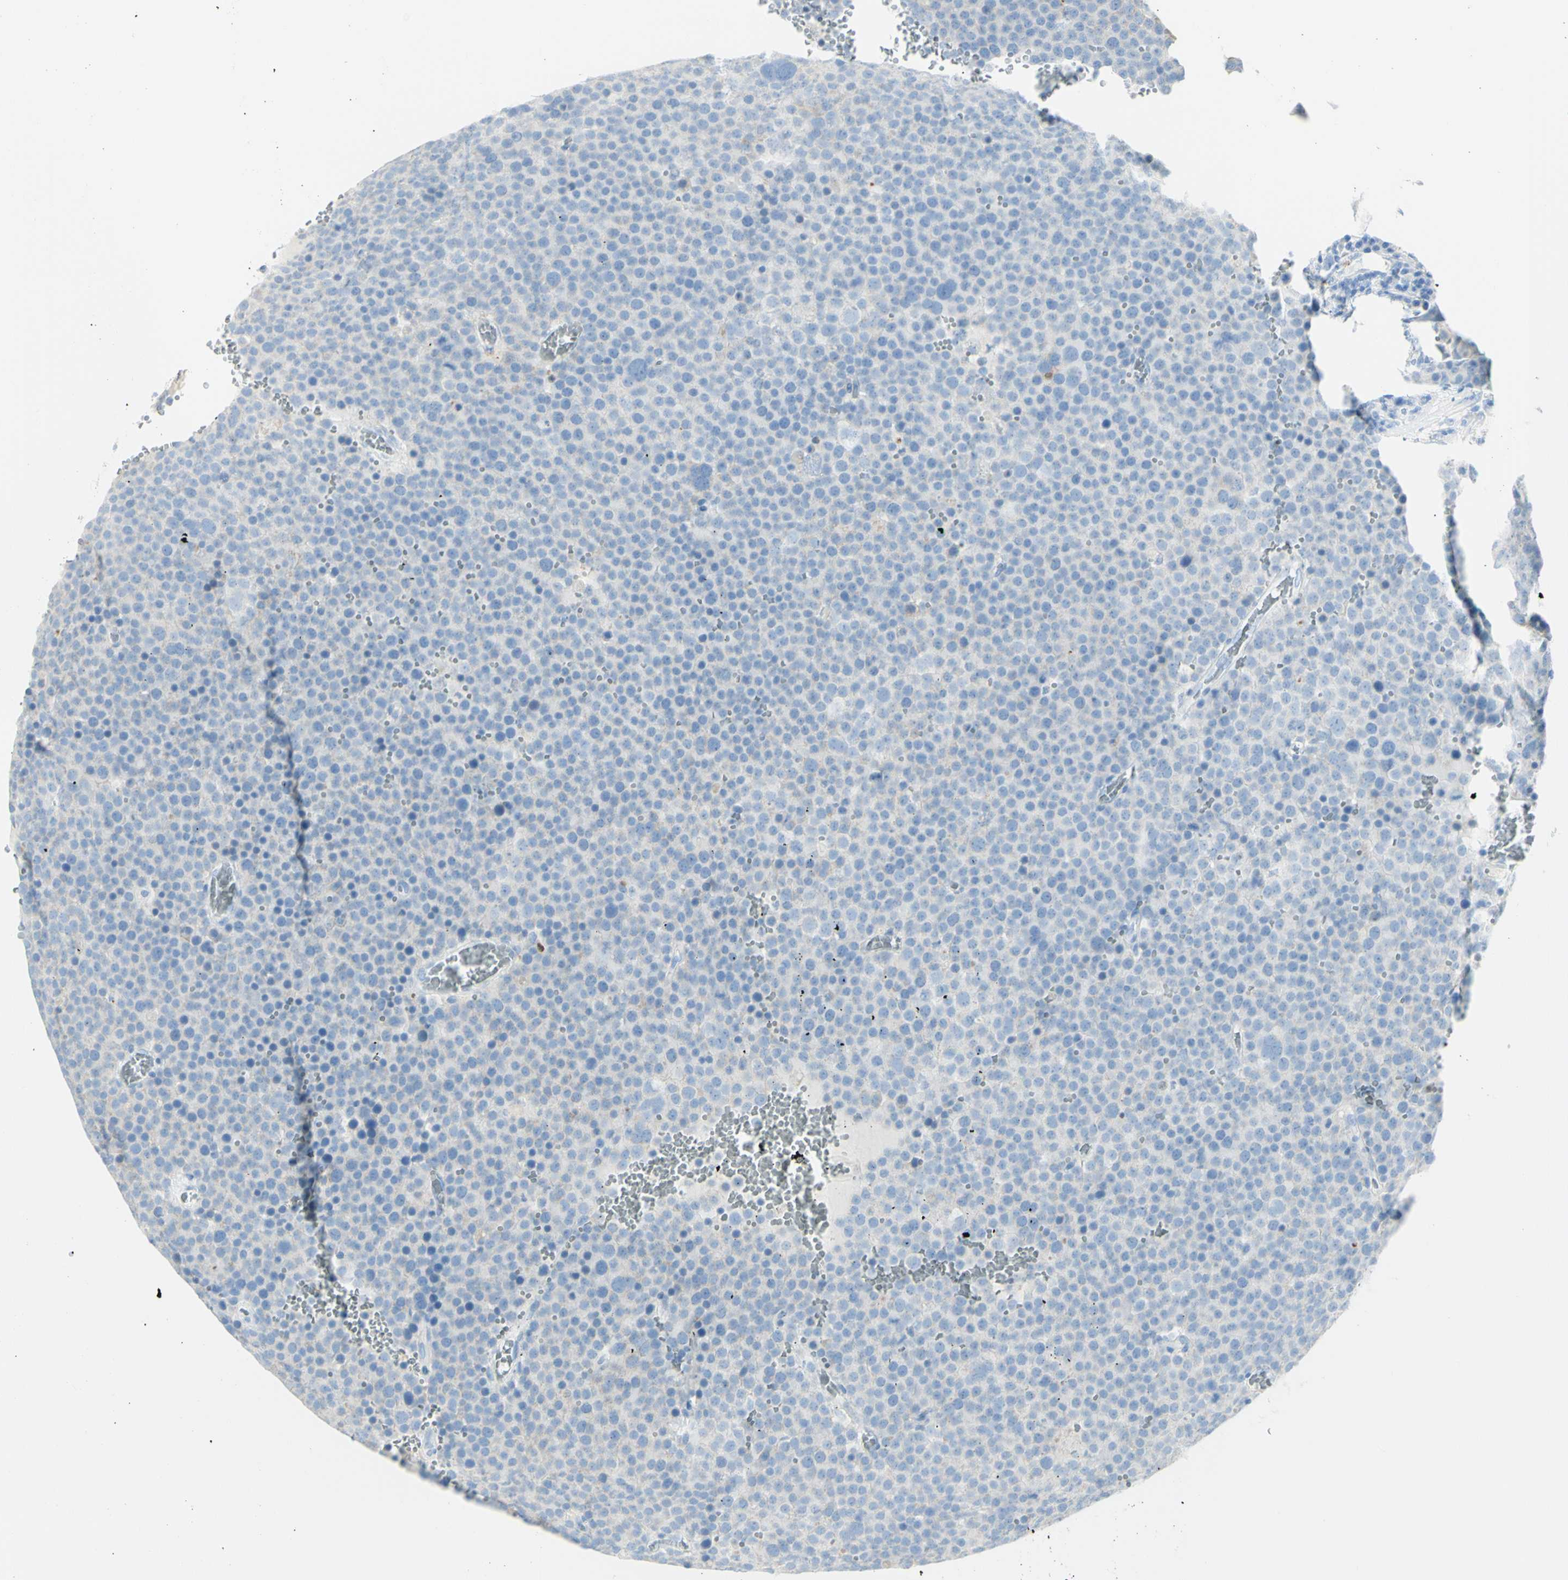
{"staining": {"intensity": "negative", "quantity": "none", "location": "none"}, "tissue": "testis cancer", "cell_type": "Tumor cells", "image_type": "cancer", "snomed": [{"axis": "morphology", "description": "Seminoma, NOS"}, {"axis": "topography", "description": "Testis"}], "caption": "IHC photomicrograph of human testis seminoma stained for a protein (brown), which exhibits no positivity in tumor cells.", "gene": "LETM1", "patient": {"sex": "male", "age": 71}}